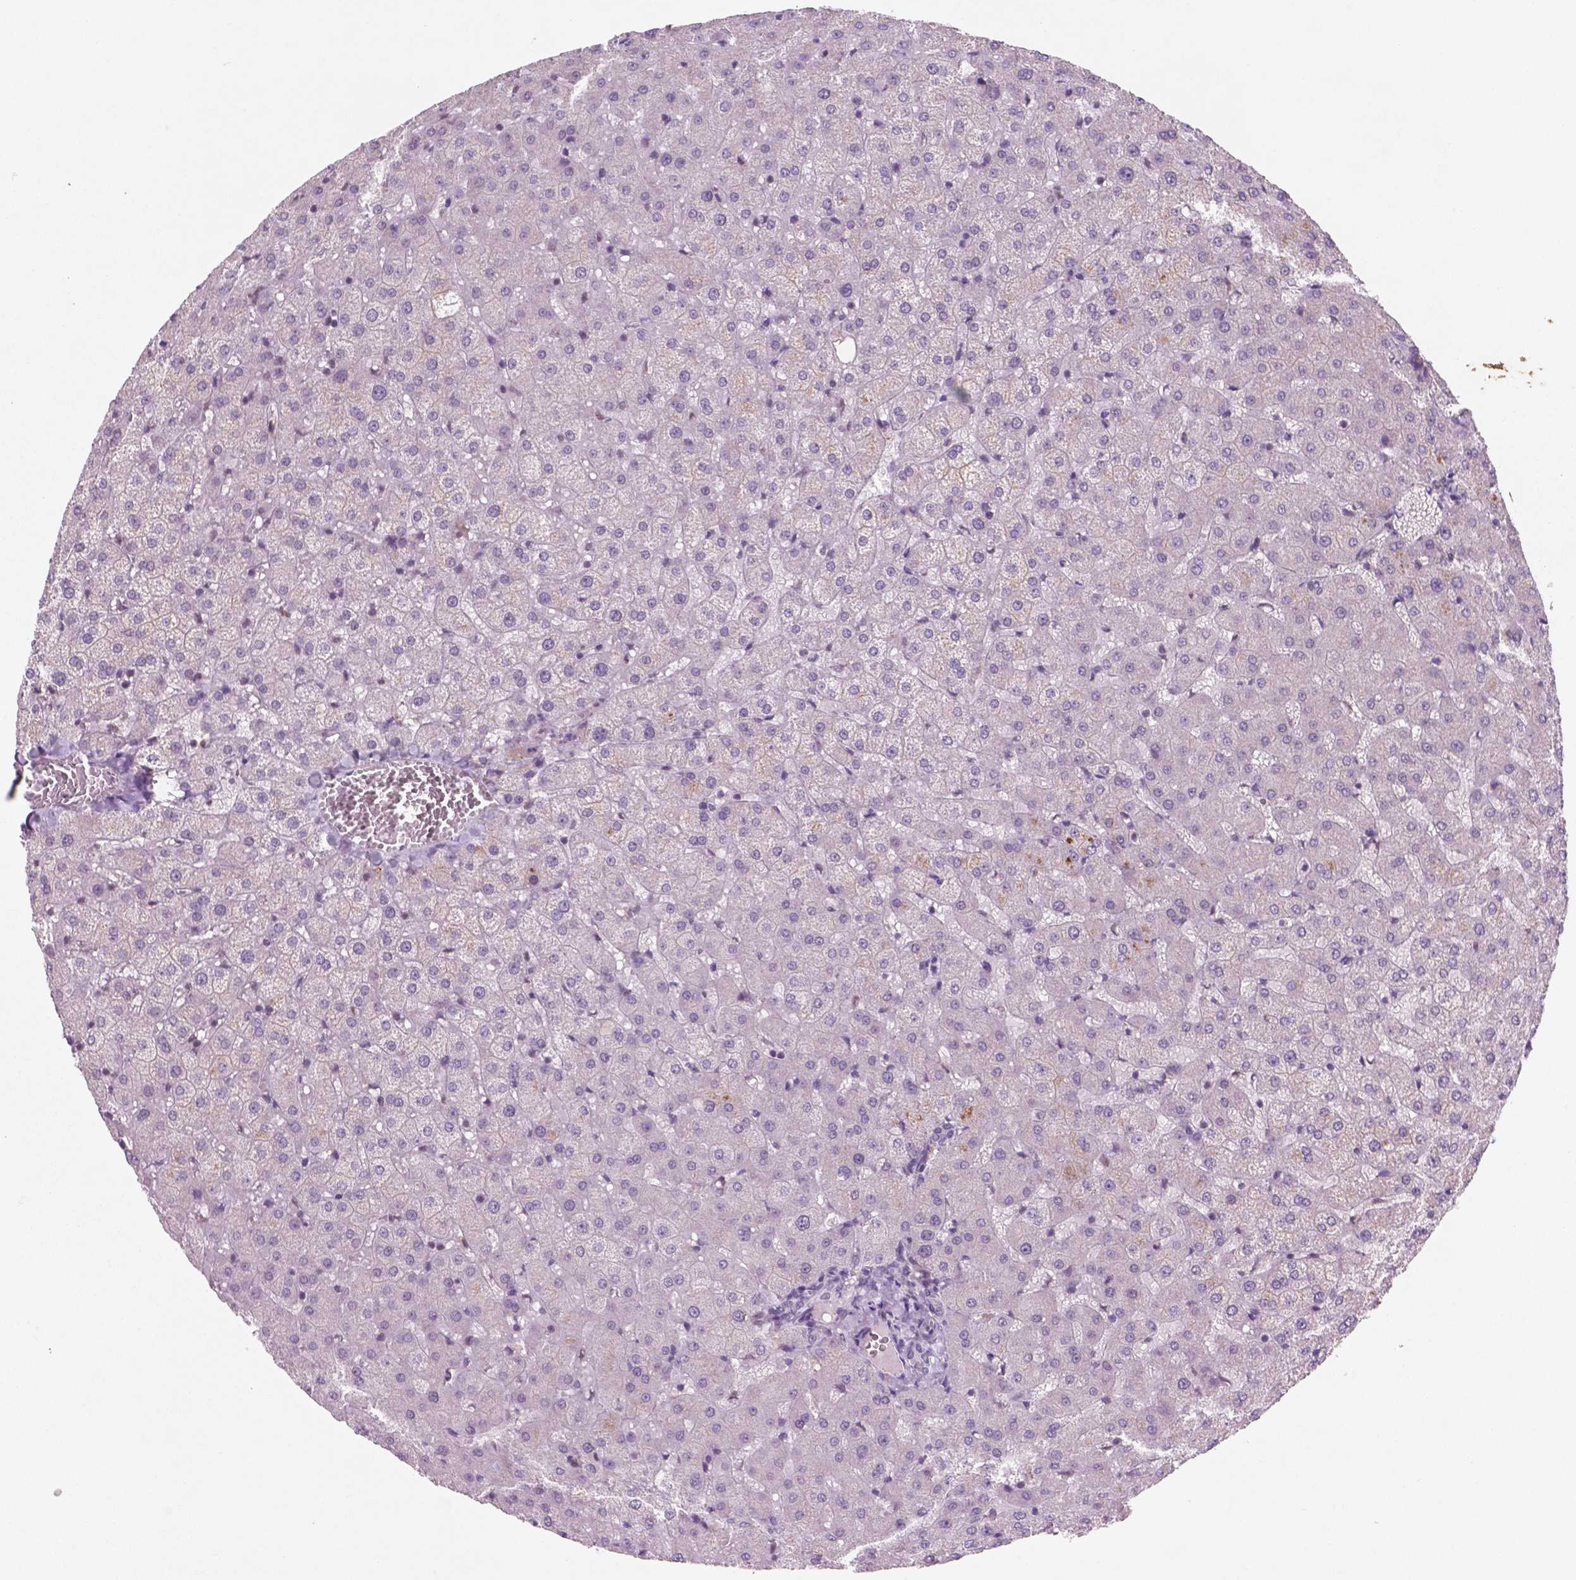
{"staining": {"intensity": "negative", "quantity": "none", "location": "none"}, "tissue": "liver", "cell_type": "Cholangiocytes", "image_type": "normal", "snomed": [{"axis": "morphology", "description": "Normal tissue, NOS"}, {"axis": "topography", "description": "Liver"}], "caption": "DAB immunohistochemical staining of normal liver displays no significant positivity in cholangiocytes. Nuclei are stained in blue.", "gene": "CTR9", "patient": {"sex": "female", "age": 50}}